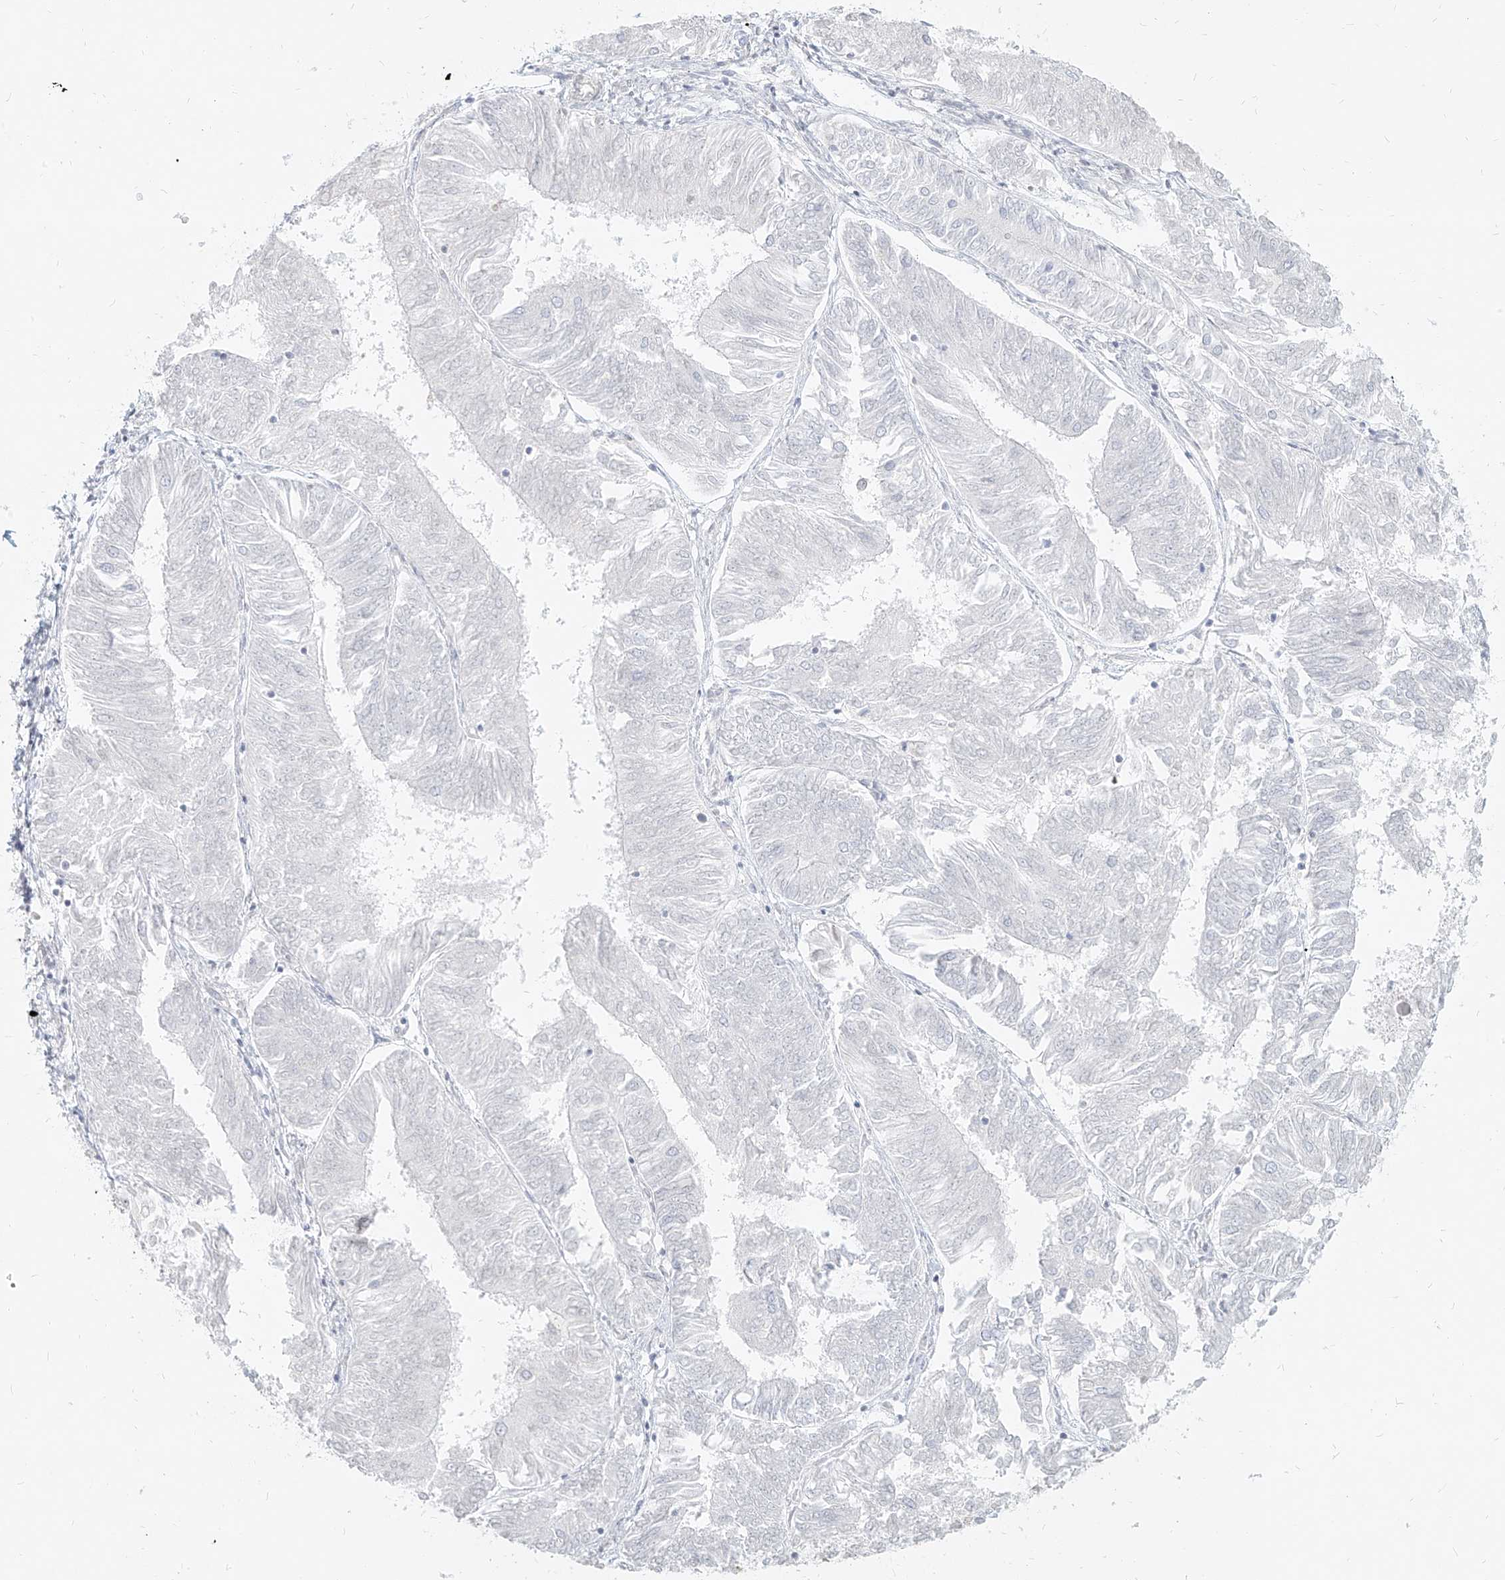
{"staining": {"intensity": "negative", "quantity": "none", "location": "none"}, "tissue": "endometrial cancer", "cell_type": "Tumor cells", "image_type": "cancer", "snomed": [{"axis": "morphology", "description": "Adenocarcinoma, NOS"}, {"axis": "topography", "description": "Endometrium"}], "caption": "A photomicrograph of adenocarcinoma (endometrial) stained for a protein reveals no brown staining in tumor cells.", "gene": "ITPKB", "patient": {"sex": "female", "age": 58}}